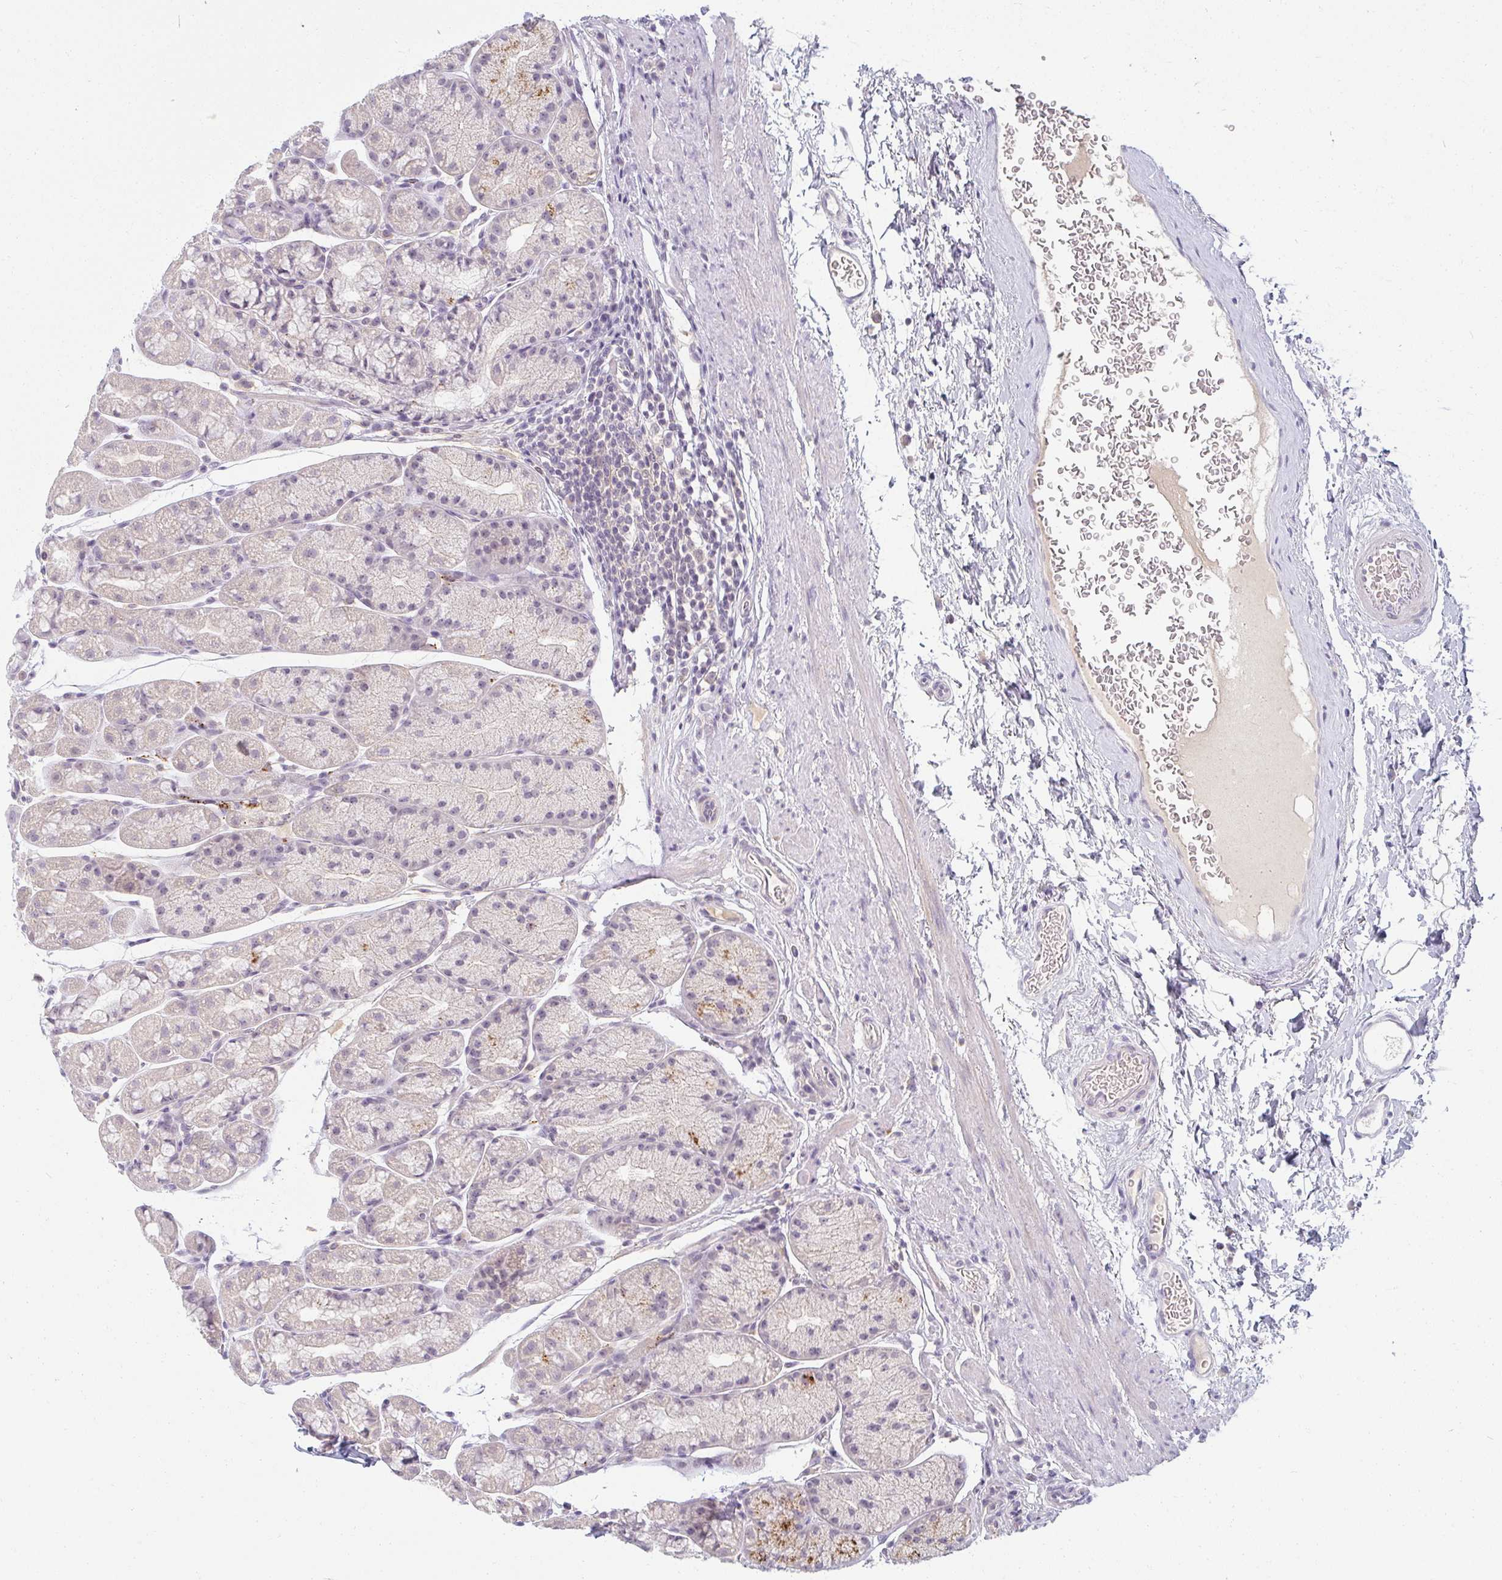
{"staining": {"intensity": "moderate", "quantity": "<25%", "location": "cytoplasmic/membranous"}, "tissue": "stomach", "cell_type": "Glandular cells", "image_type": "normal", "snomed": [{"axis": "morphology", "description": "Normal tissue, NOS"}, {"axis": "topography", "description": "Stomach, lower"}], "caption": "This photomicrograph reveals IHC staining of benign human stomach, with low moderate cytoplasmic/membranous staining in about <25% of glandular cells.", "gene": "PPFIA4", "patient": {"sex": "male", "age": 67}}